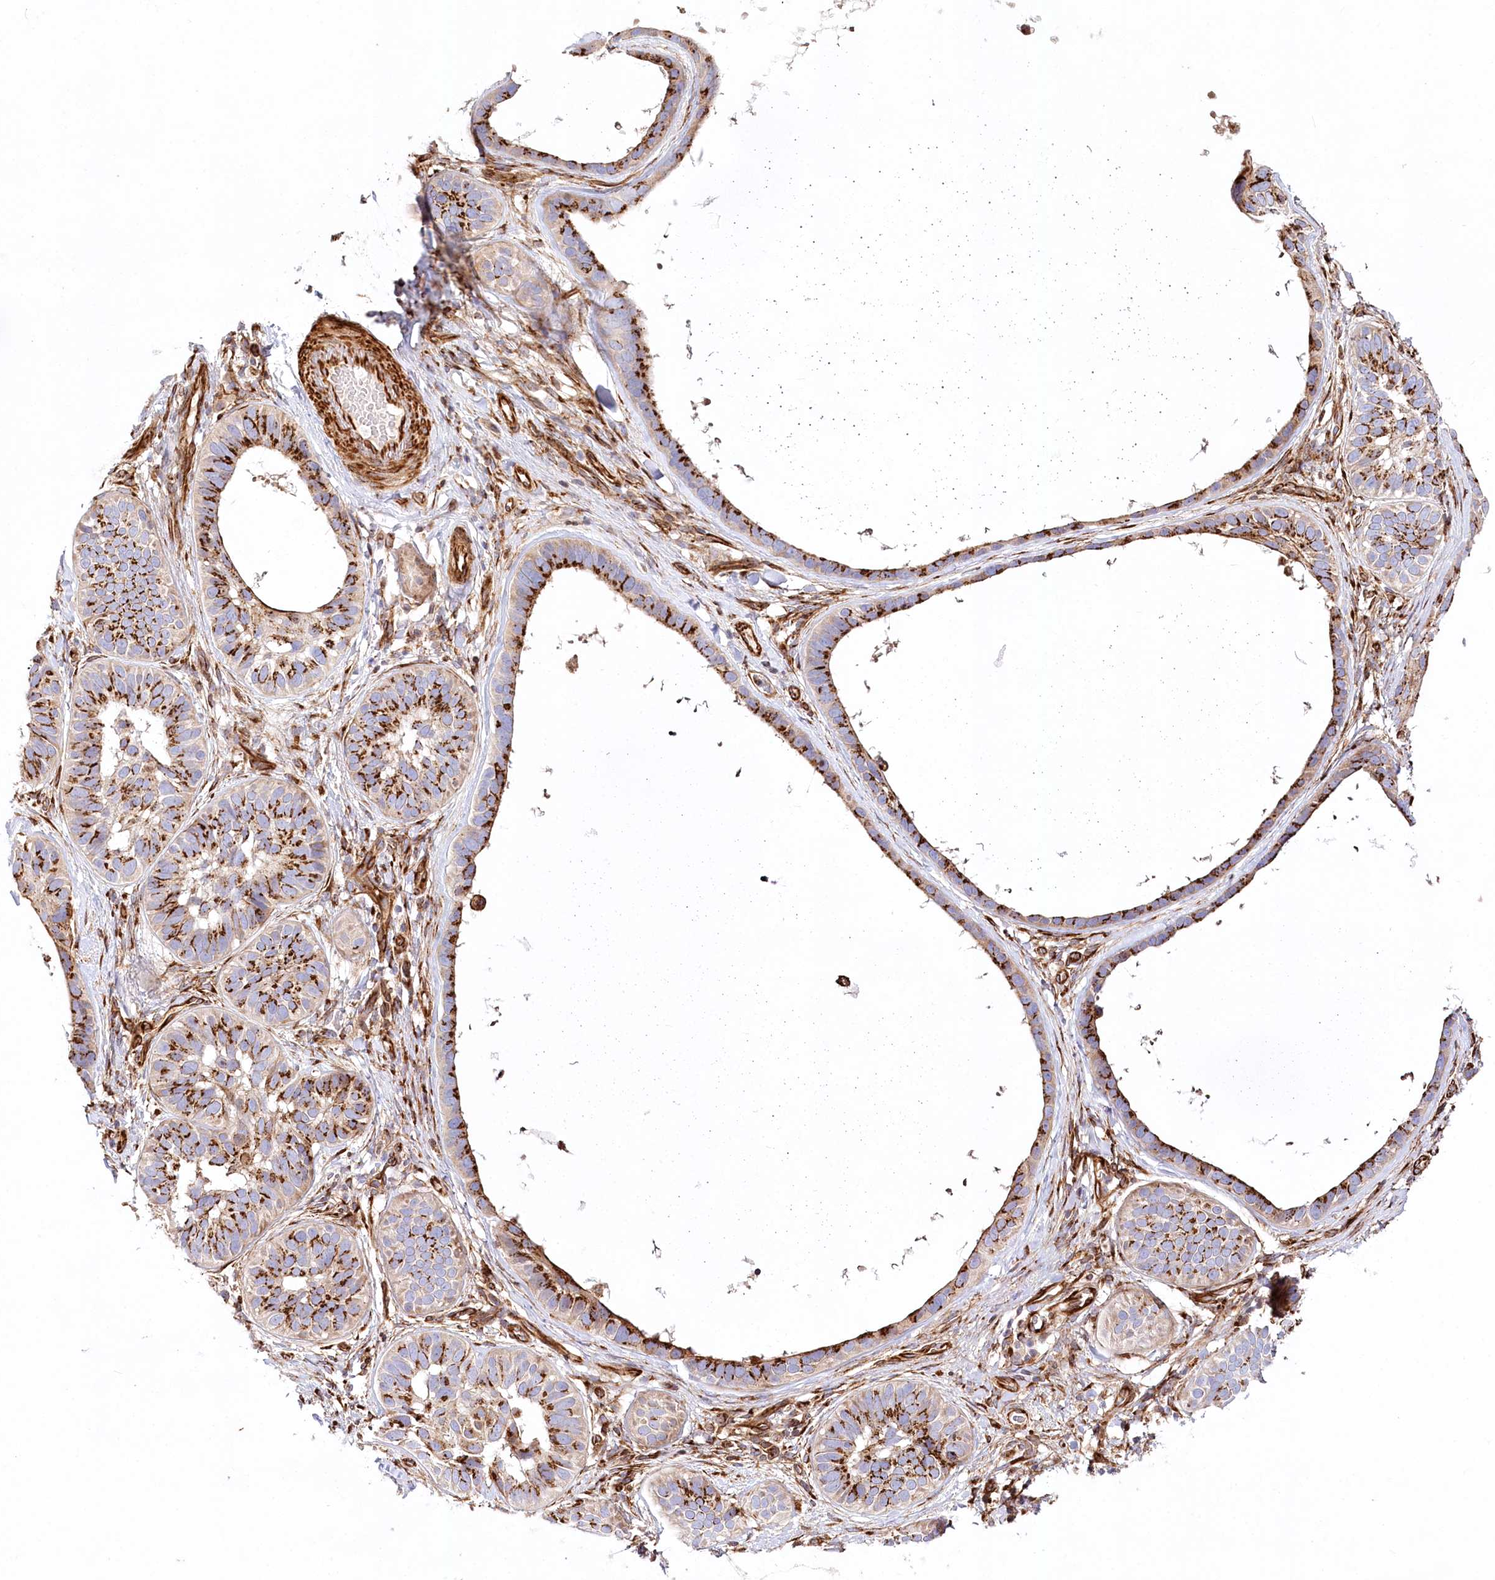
{"staining": {"intensity": "strong", "quantity": ">75%", "location": "cytoplasmic/membranous"}, "tissue": "skin cancer", "cell_type": "Tumor cells", "image_type": "cancer", "snomed": [{"axis": "morphology", "description": "Basal cell carcinoma"}, {"axis": "topography", "description": "Skin"}], "caption": "Strong cytoplasmic/membranous expression is identified in approximately >75% of tumor cells in skin basal cell carcinoma.", "gene": "ABRAXAS2", "patient": {"sex": "male", "age": 62}}